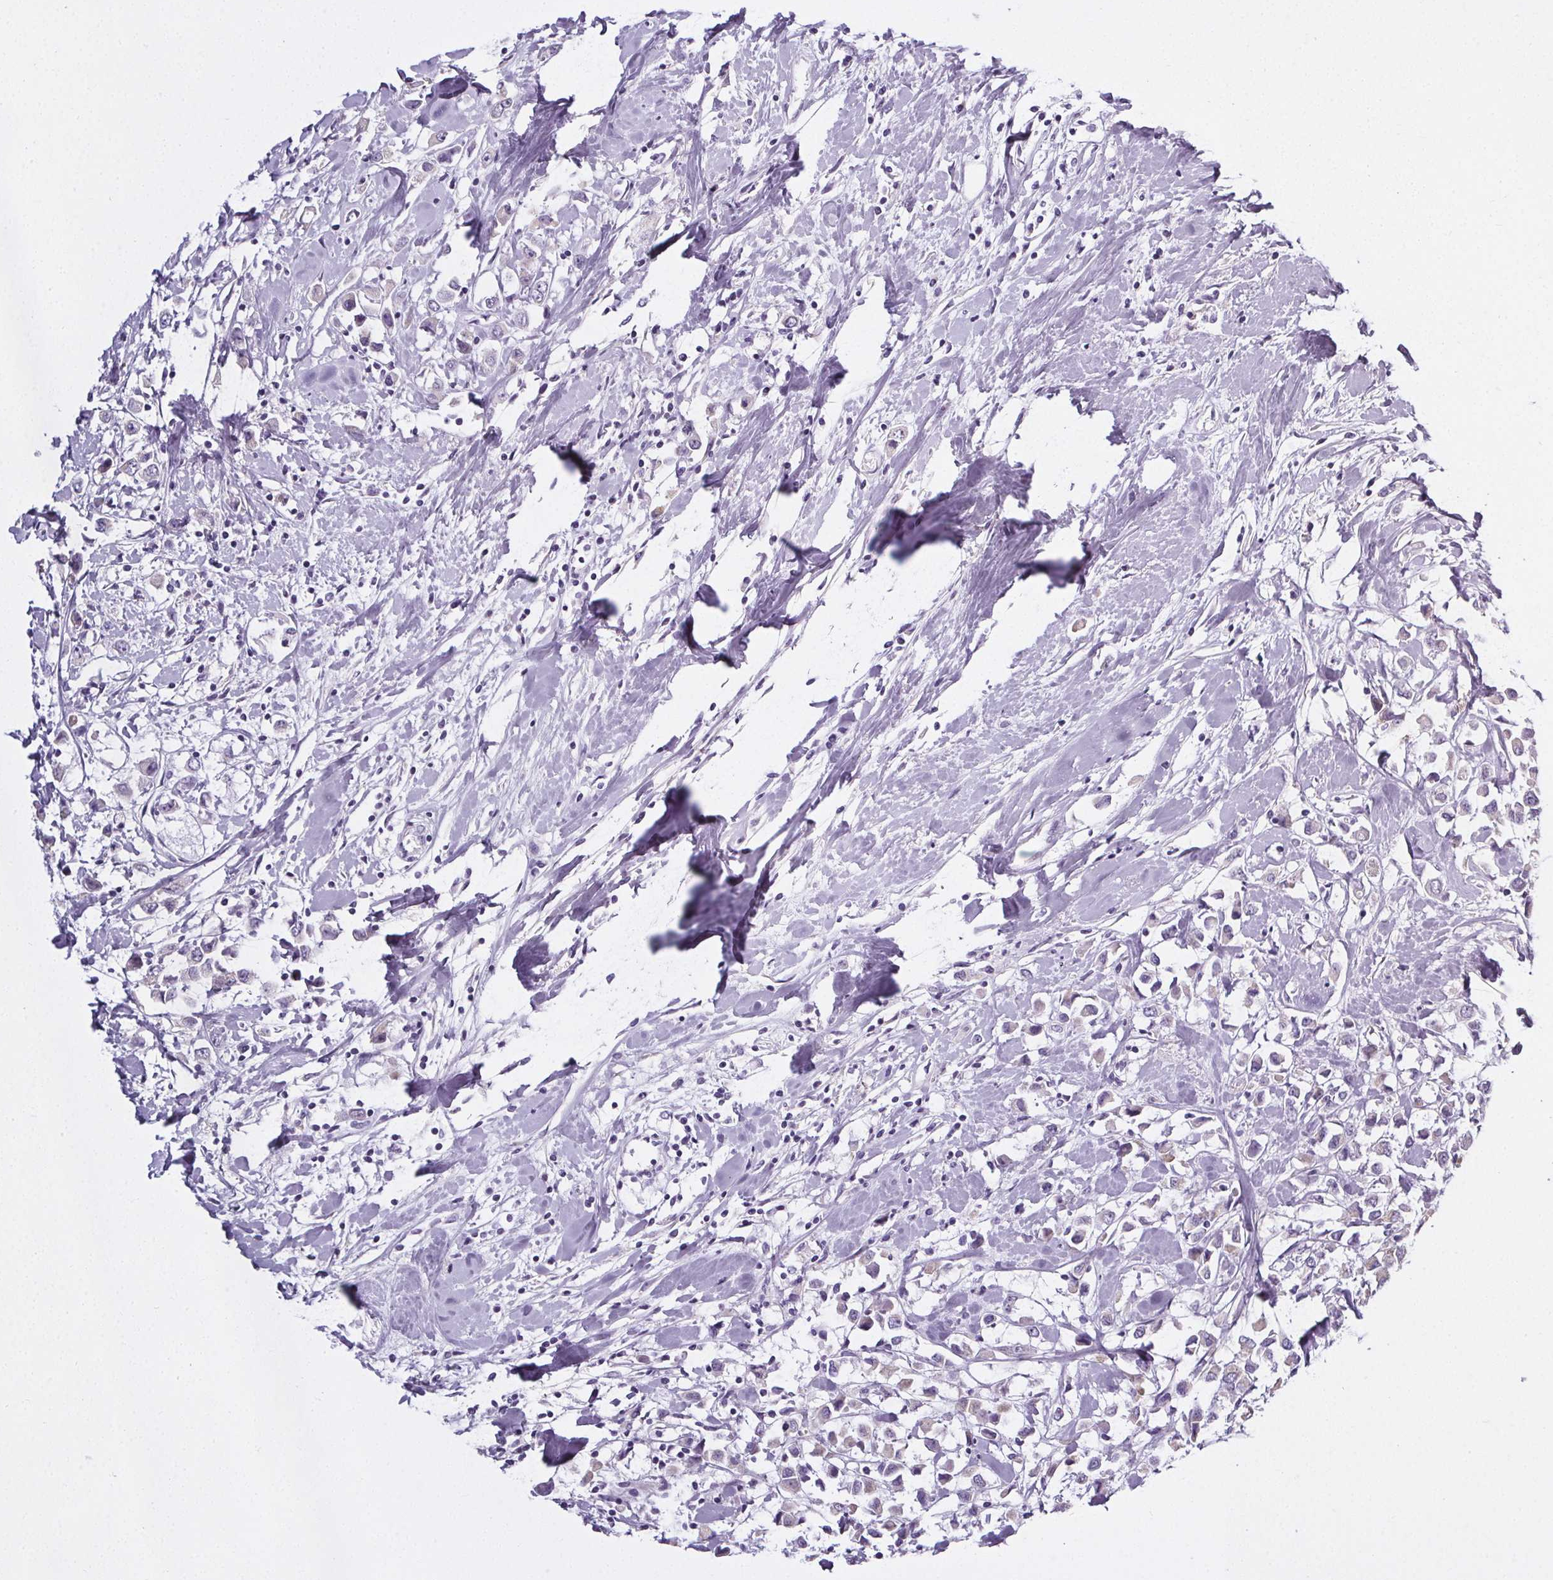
{"staining": {"intensity": "negative", "quantity": "none", "location": "none"}, "tissue": "breast cancer", "cell_type": "Tumor cells", "image_type": "cancer", "snomed": [{"axis": "morphology", "description": "Duct carcinoma"}, {"axis": "topography", "description": "Breast"}], "caption": "Tumor cells are negative for brown protein staining in breast cancer (infiltrating ductal carcinoma).", "gene": "ELAVL2", "patient": {"sex": "female", "age": 61}}